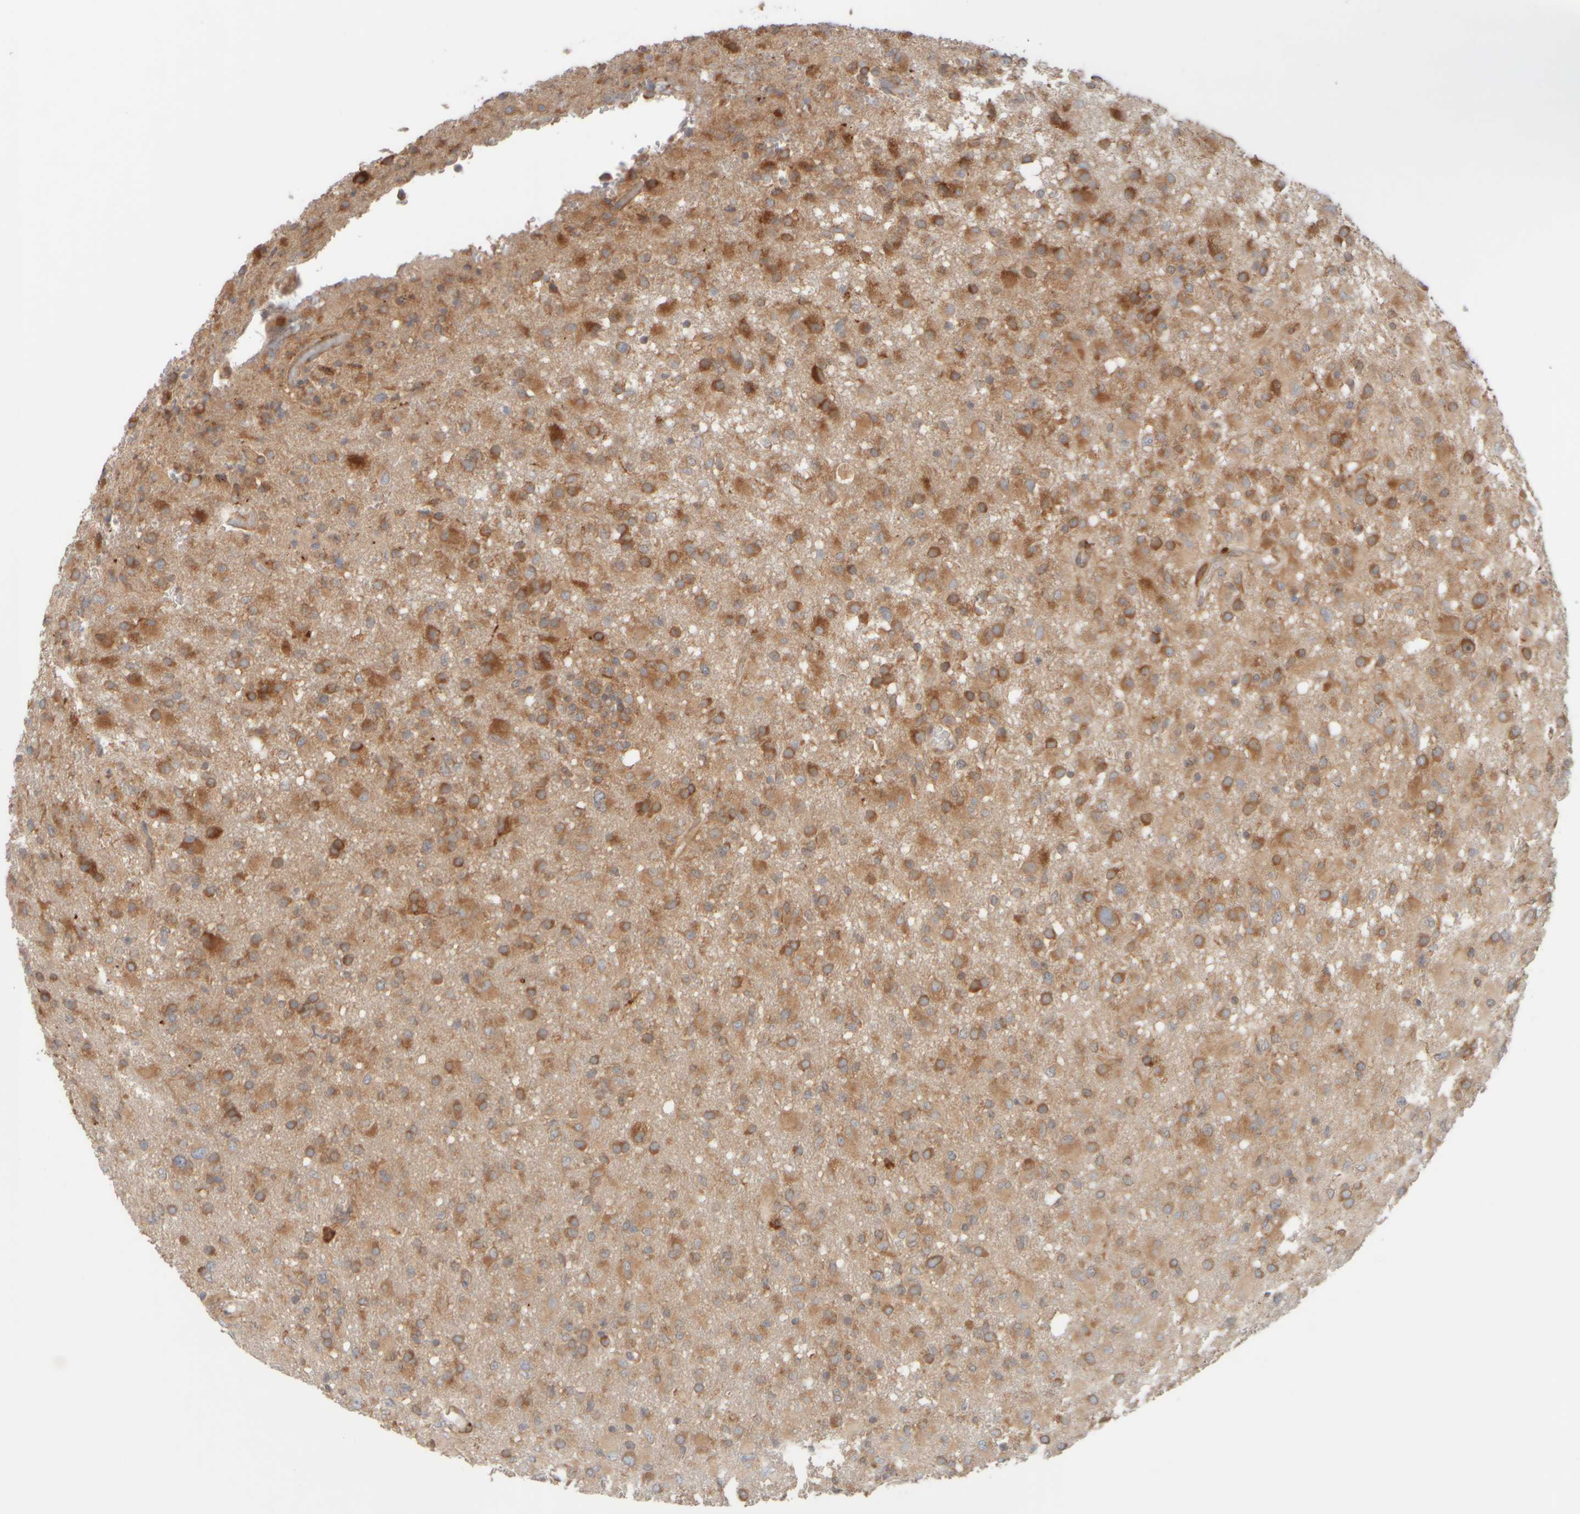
{"staining": {"intensity": "moderate", "quantity": ">75%", "location": "cytoplasmic/membranous"}, "tissue": "glioma", "cell_type": "Tumor cells", "image_type": "cancer", "snomed": [{"axis": "morphology", "description": "Glioma, malignant, High grade"}, {"axis": "topography", "description": "Brain"}], "caption": "The image displays a brown stain indicating the presence of a protein in the cytoplasmic/membranous of tumor cells in glioma.", "gene": "EIF2B3", "patient": {"sex": "female", "age": 57}}